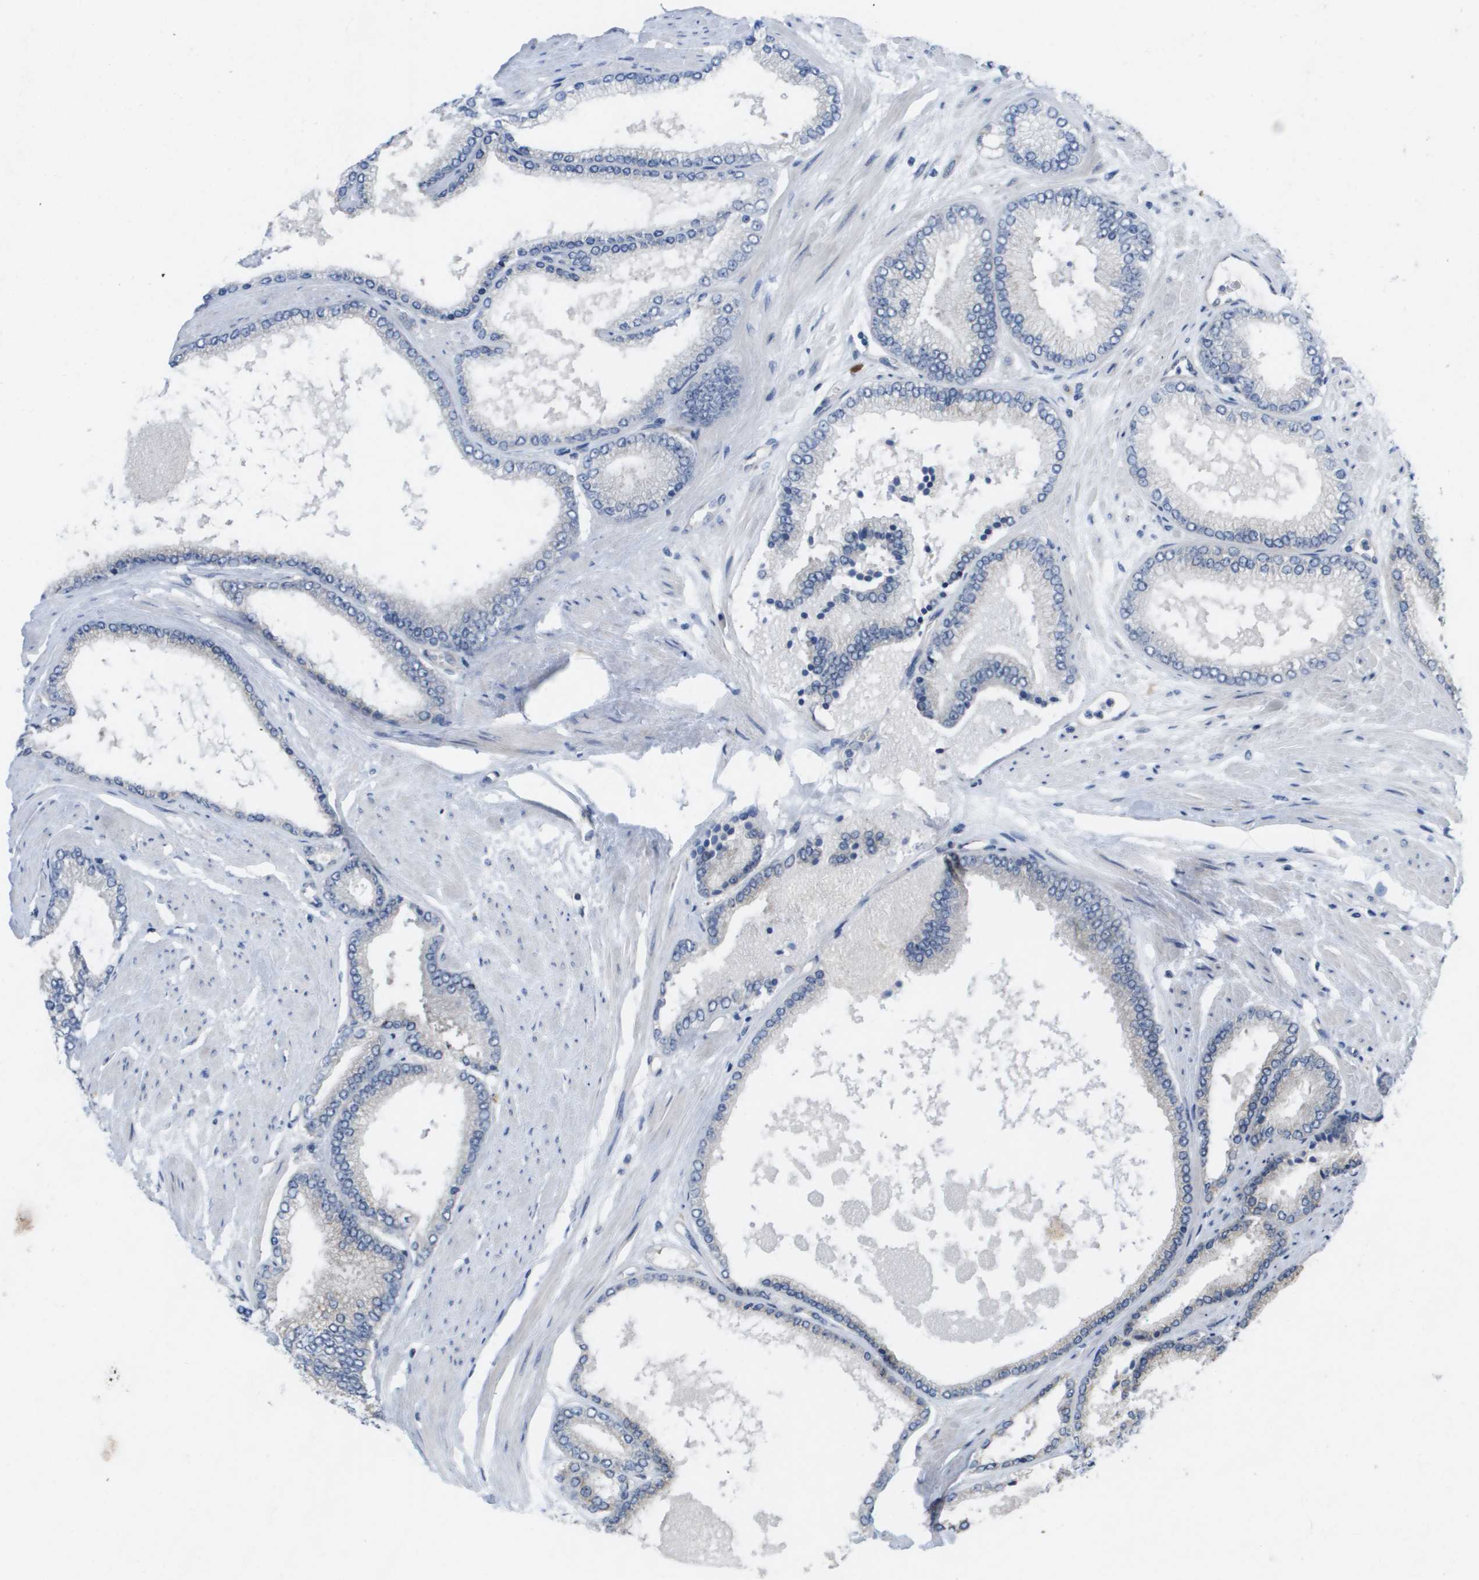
{"staining": {"intensity": "negative", "quantity": "none", "location": "none"}, "tissue": "prostate cancer", "cell_type": "Tumor cells", "image_type": "cancer", "snomed": [{"axis": "morphology", "description": "Adenocarcinoma, High grade"}, {"axis": "topography", "description": "Prostate"}], "caption": "The immunohistochemistry micrograph has no significant positivity in tumor cells of prostate cancer (high-grade adenocarcinoma) tissue.", "gene": "MTARC2", "patient": {"sex": "male", "age": 61}}